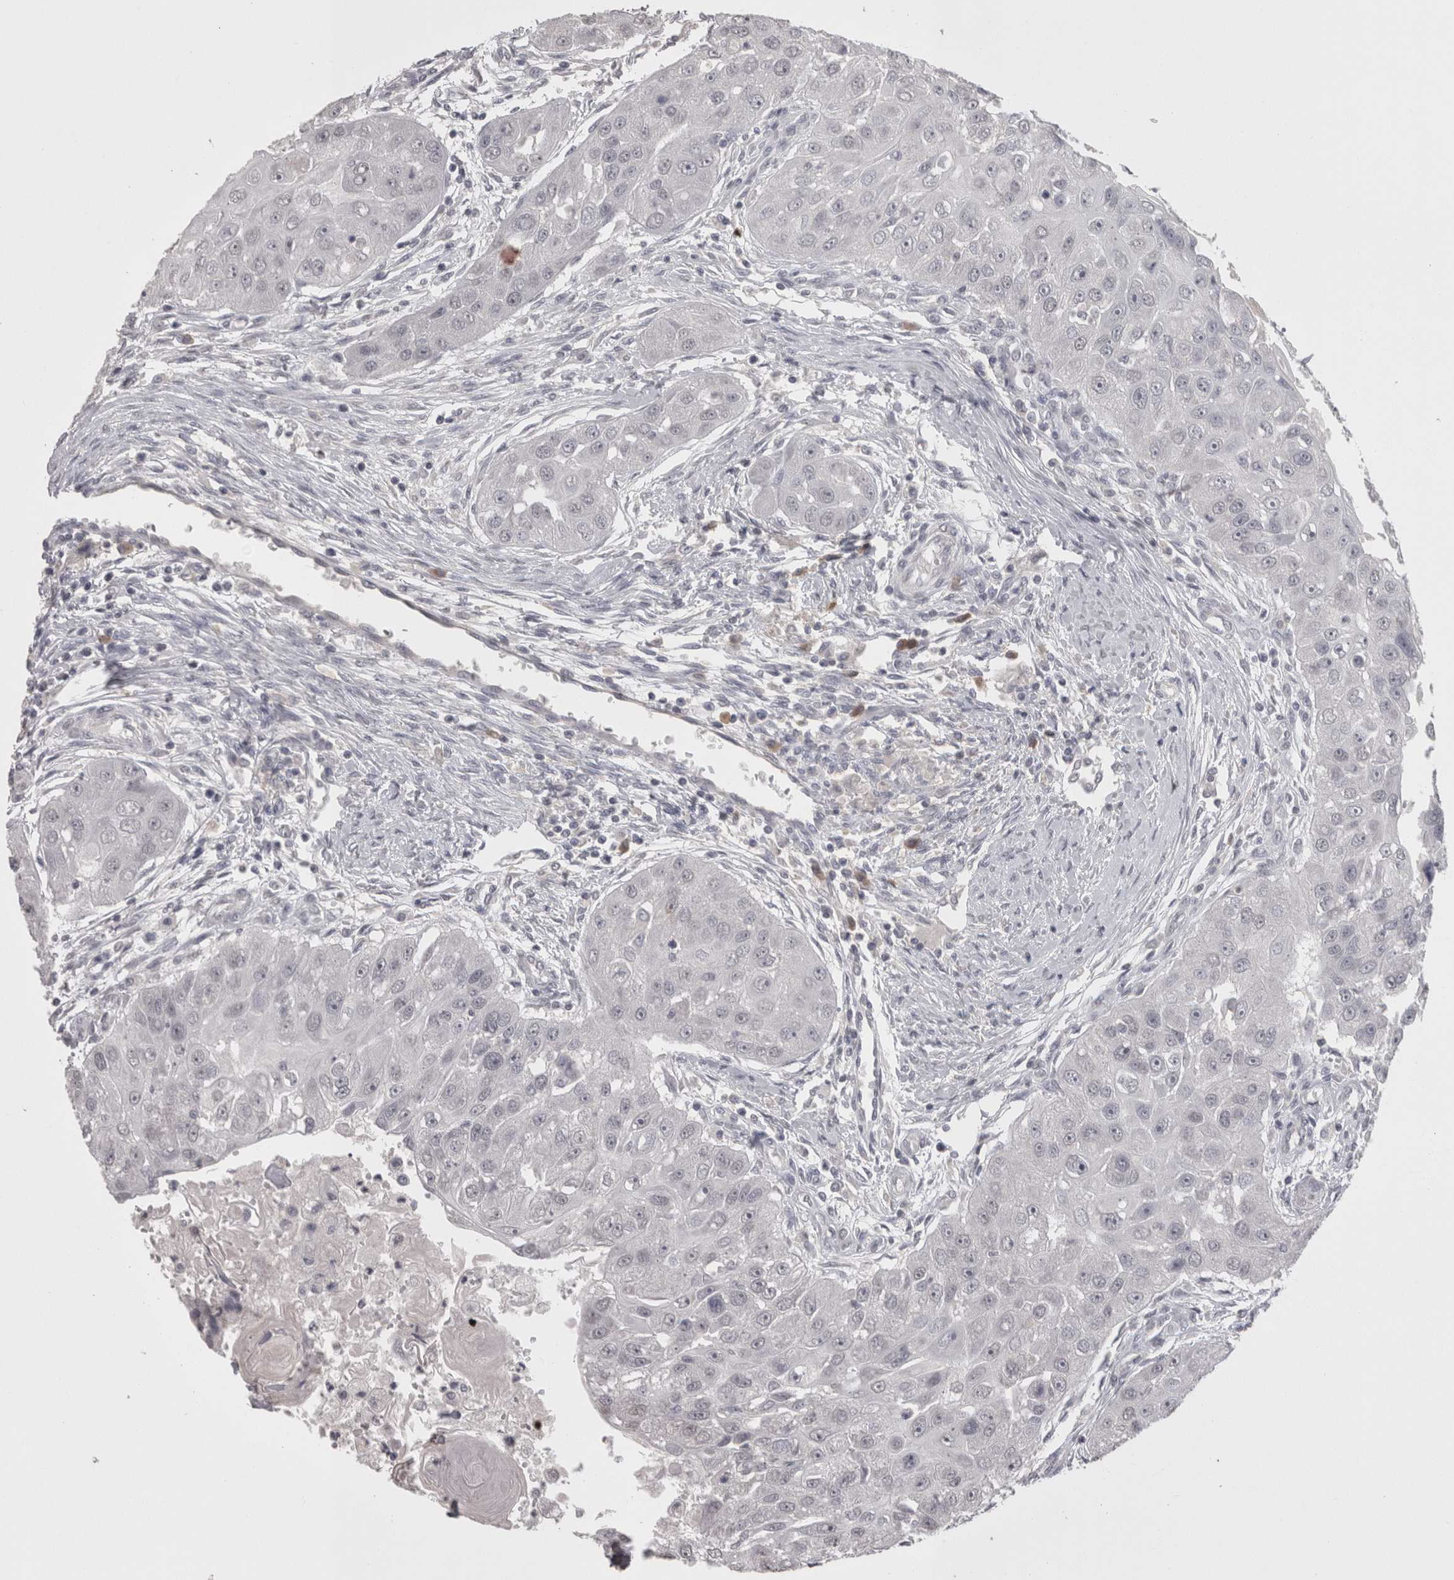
{"staining": {"intensity": "negative", "quantity": "none", "location": "none"}, "tissue": "head and neck cancer", "cell_type": "Tumor cells", "image_type": "cancer", "snomed": [{"axis": "morphology", "description": "Normal tissue, NOS"}, {"axis": "morphology", "description": "Squamous cell carcinoma, NOS"}, {"axis": "topography", "description": "Skeletal muscle"}, {"axis": "topography", "description": "Head-Neck"}], "caption": "This is a histopathology image of immunohistochemistry (IHC) staining of head and neck squamous cell carcinoma, which shows no staining in tumor cells.", "gene": "LAX1", "patient": {"sex": "male", "age": 51}}